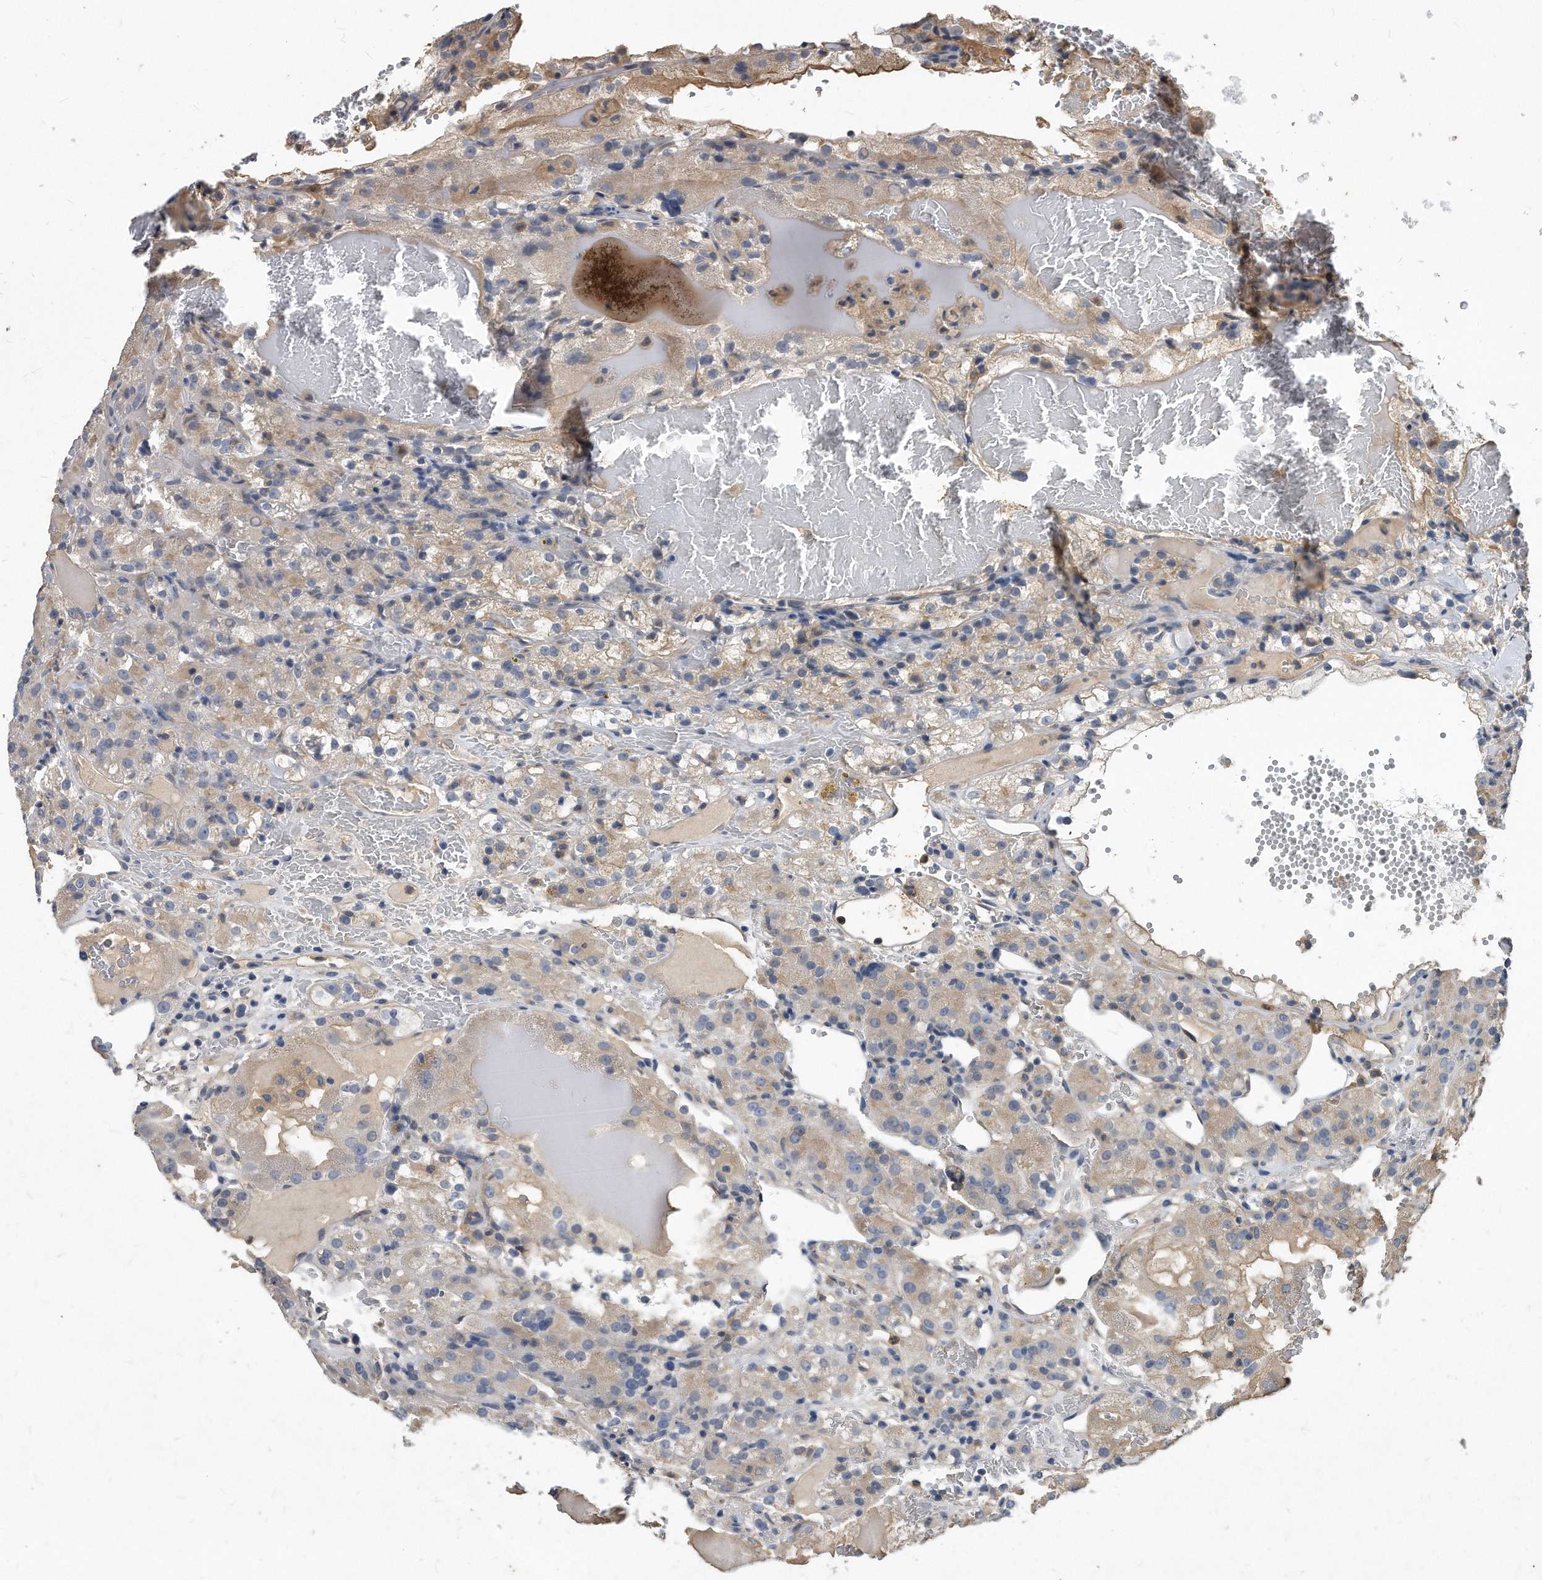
{"staining": {"intensity": "weak", "quantity": "25%-75%", "location": "cytoplasmic/membranous"}, "tissue": "renal cancer", "cell_type": "Tumor cells", "image_type": "cancer", "snomed": [{"axis": "morphology", "description": "Normal tissue, NOS"}, {"axis": "morphology", "description": "Adenocarcinoma, NOS"}, {"axis": "topography", "description": "Kidney"}], "caption": "Immunohistochemical staining of human adenocarcinoma (renal) displays low levels of weak cytoplasmic/membranous protein expression in approximately 25%-75% of tumor cells.", "gene": "HOMER3", "patient": {"sex": "male", "age": 61}}